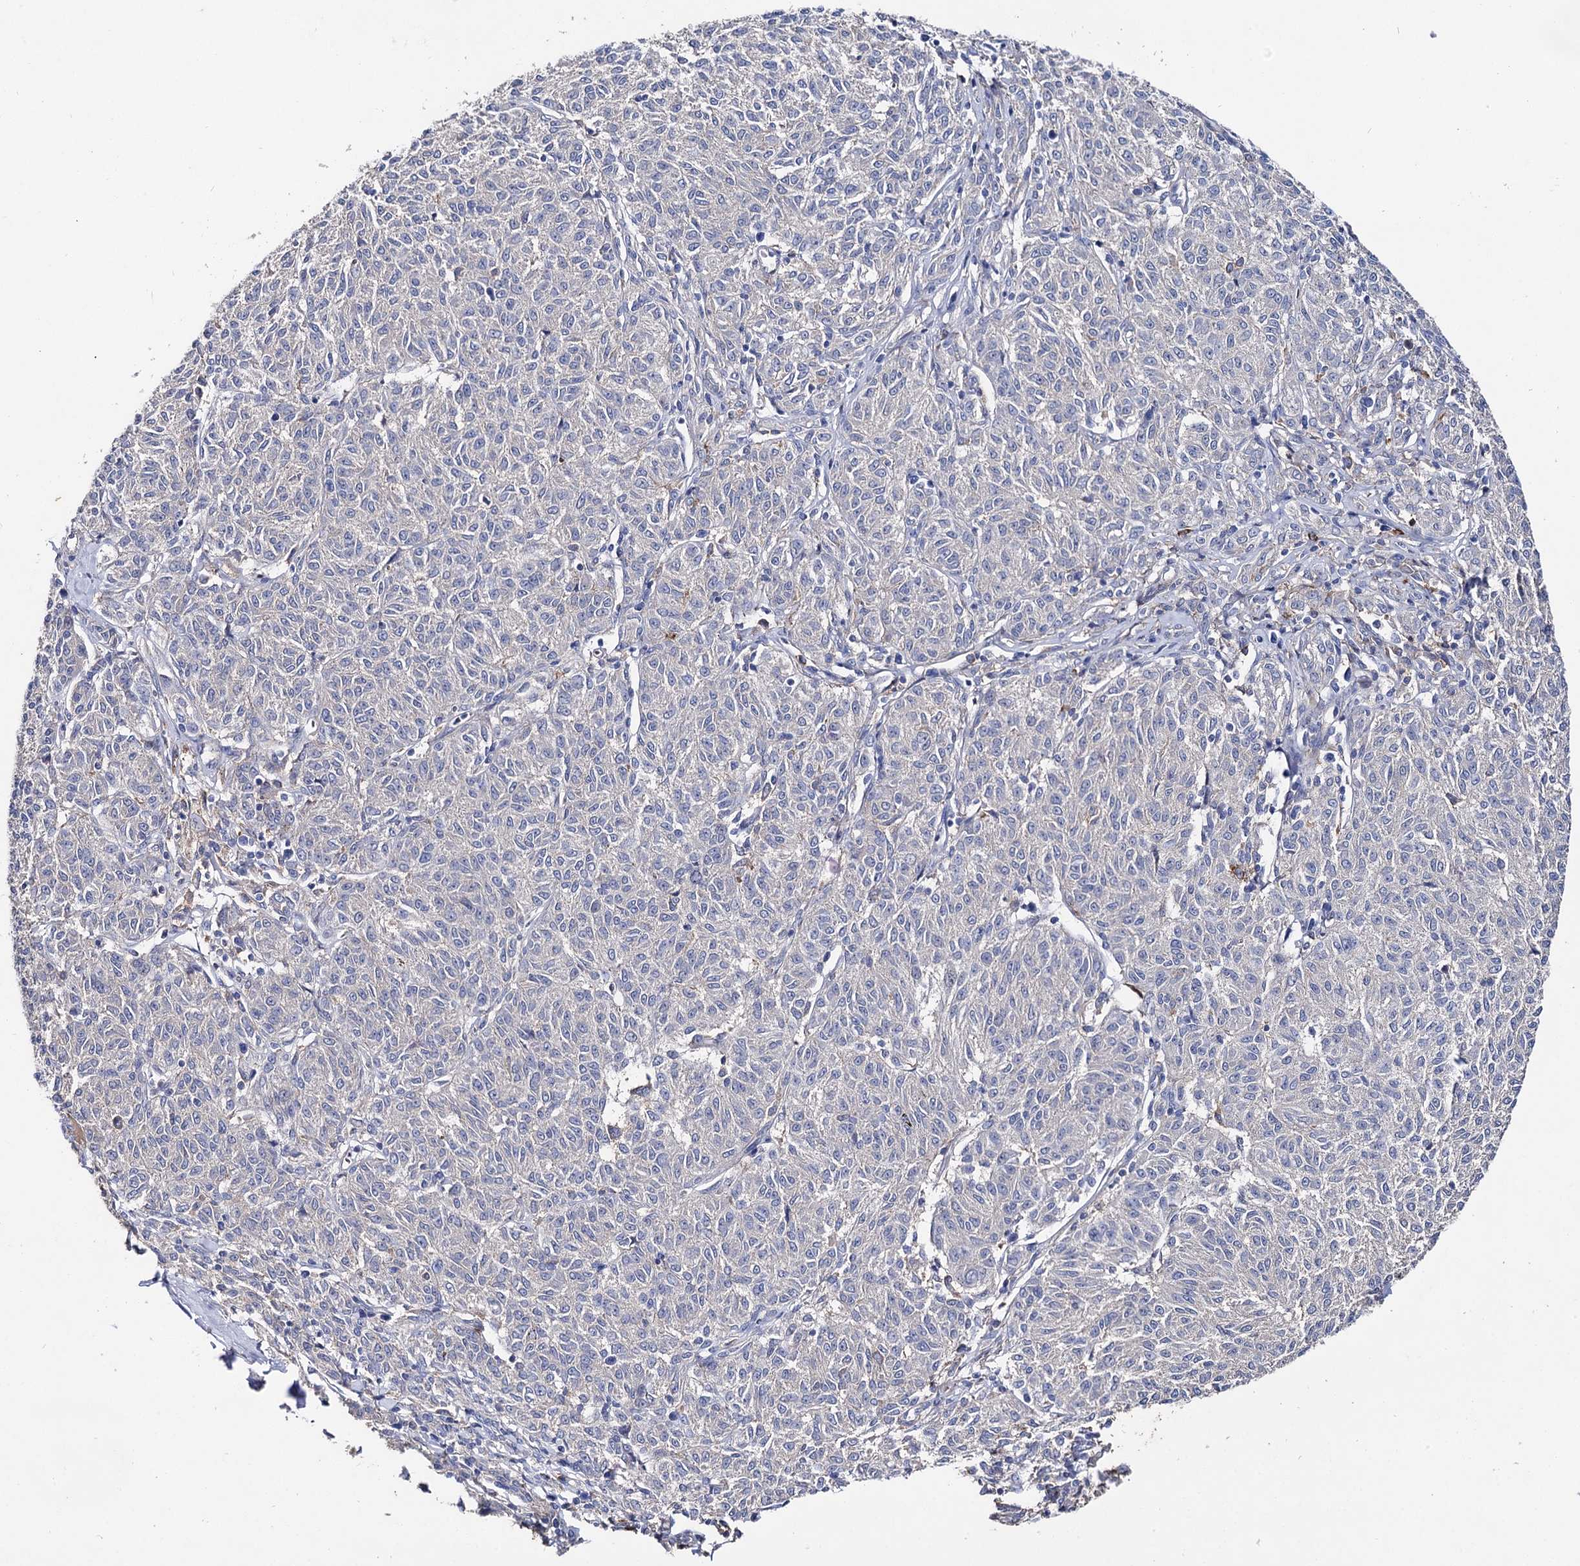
{"staining": {"intensity": "negative", "quantity": "none", "location": "none"}, "tissue": "melanoma", "cell_type": "Tumor cells", "image_type": "cancer", "snomed": [{"axis": "morphology", "description": "Malignant melanoma, NOS"}, {"axis": "topography", "description": "Skin"}], "caption": "A photomicrograph of malignant melanoma stained for a protein demonstrates no brown staining in tumor cells. (Stains: DAB (3,3'-diaminobenzidine) immunohistochemistry with hematoxylin counter stain, Microscopy: brightfield microscopy at high magnification).", "gene": "HVCN1", "patient": {"sex": "female", "age": 72}}